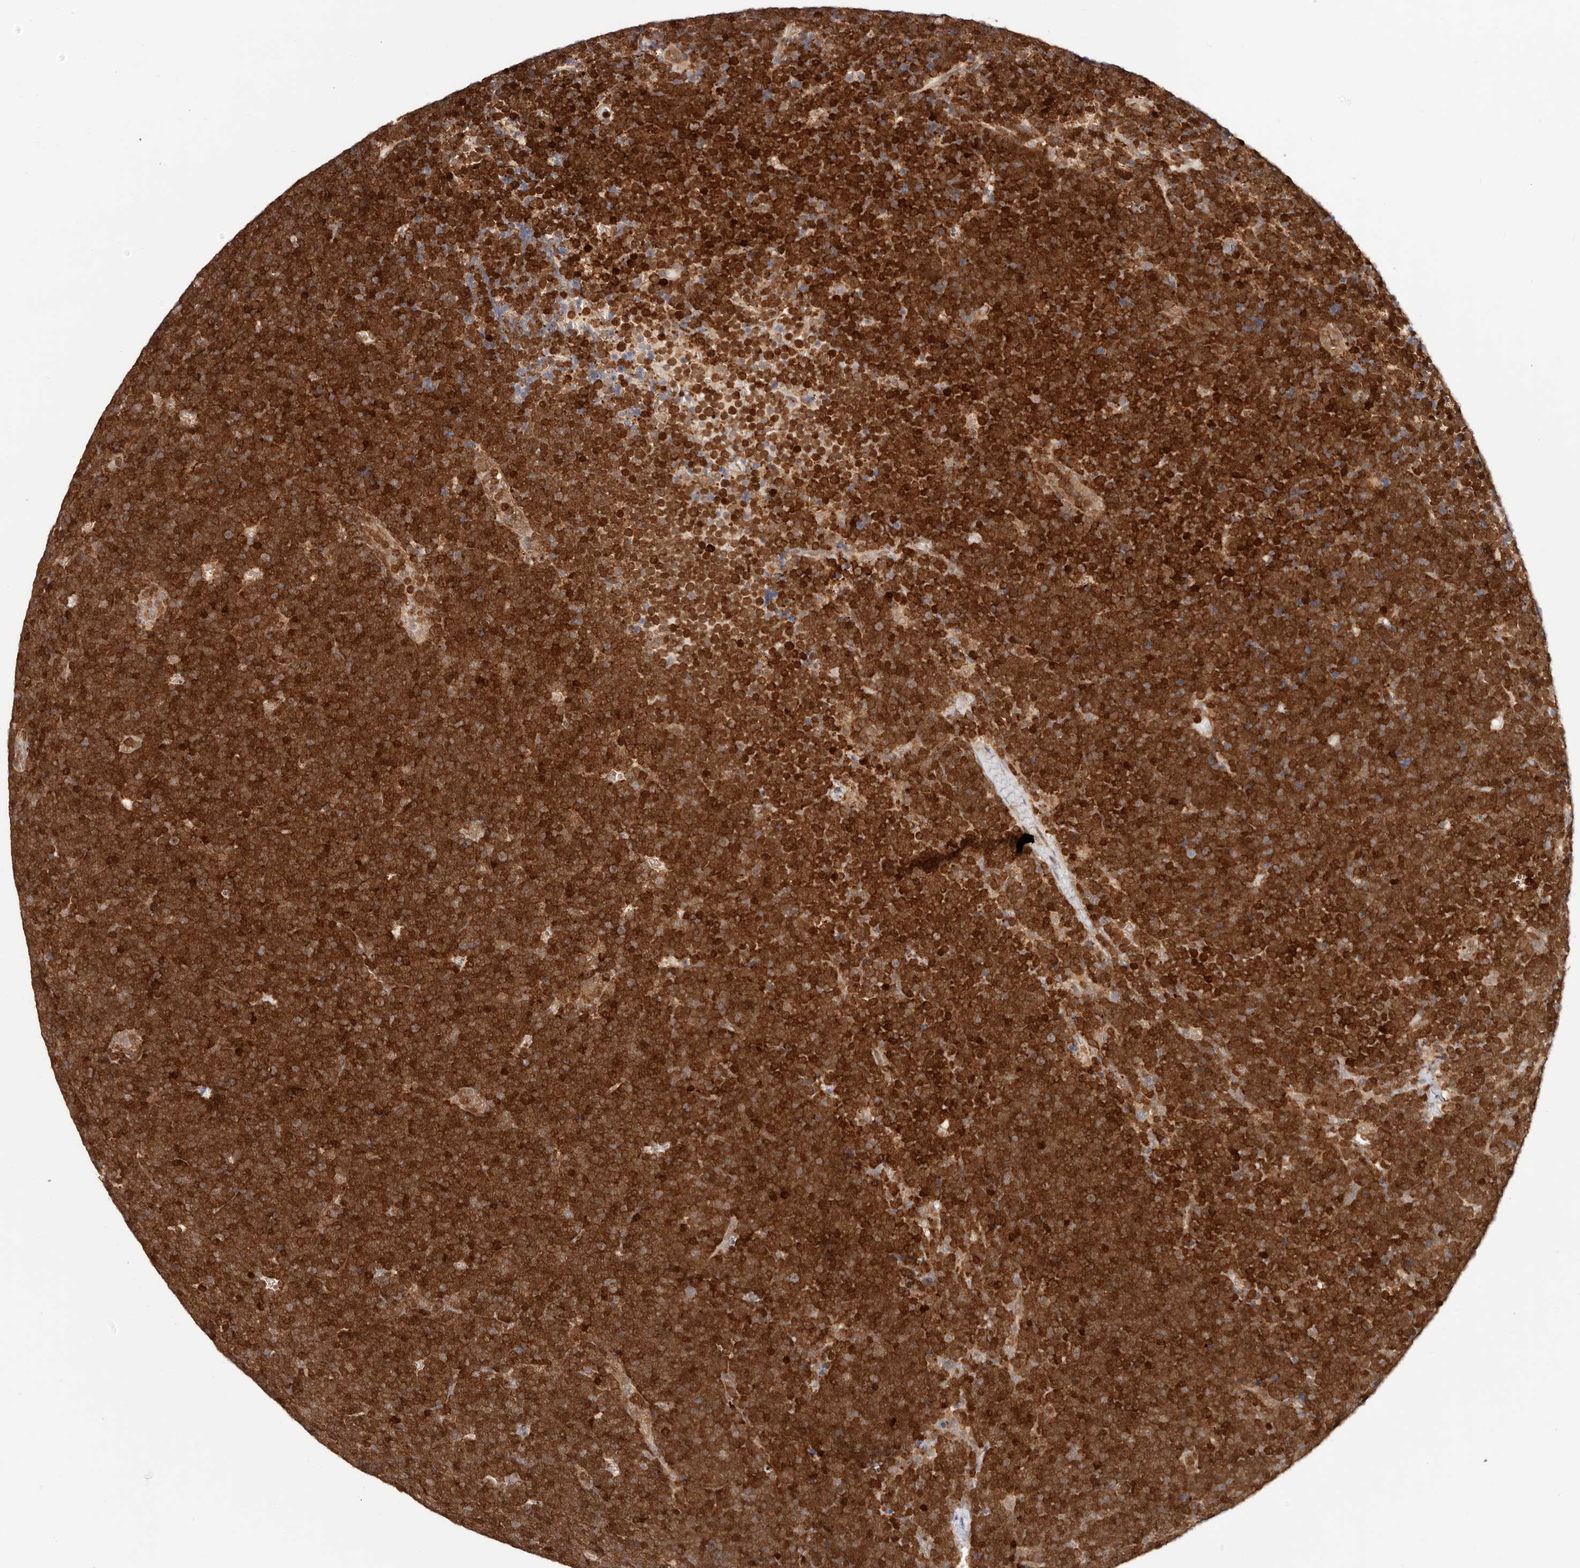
{"staining": {"intensity": "strong", "quantity": ">75%", "location": "cytoplasmic/membranous,nuclear"}, "tissue": "lymphoma", "cell_type": "Tumor cells", "image_type": "cancer", "snomed": [{"axis": "morphology", "description": "Malignant lymphoma, non-Hodgkin's type, High grade"}, {"axis": "topography", "description": "Lymph node"}], "caption": "Immunohistochemical staining of malignant lymphoma, non-Hodgkin's type (high-grade) demonstrates high levels of strong cytoplasmic/membranous and nuclear protein staining in approximately >75% of tumor cells.", "gene": "STAT5A", "patient": {"sex": "male", "age": 13}}